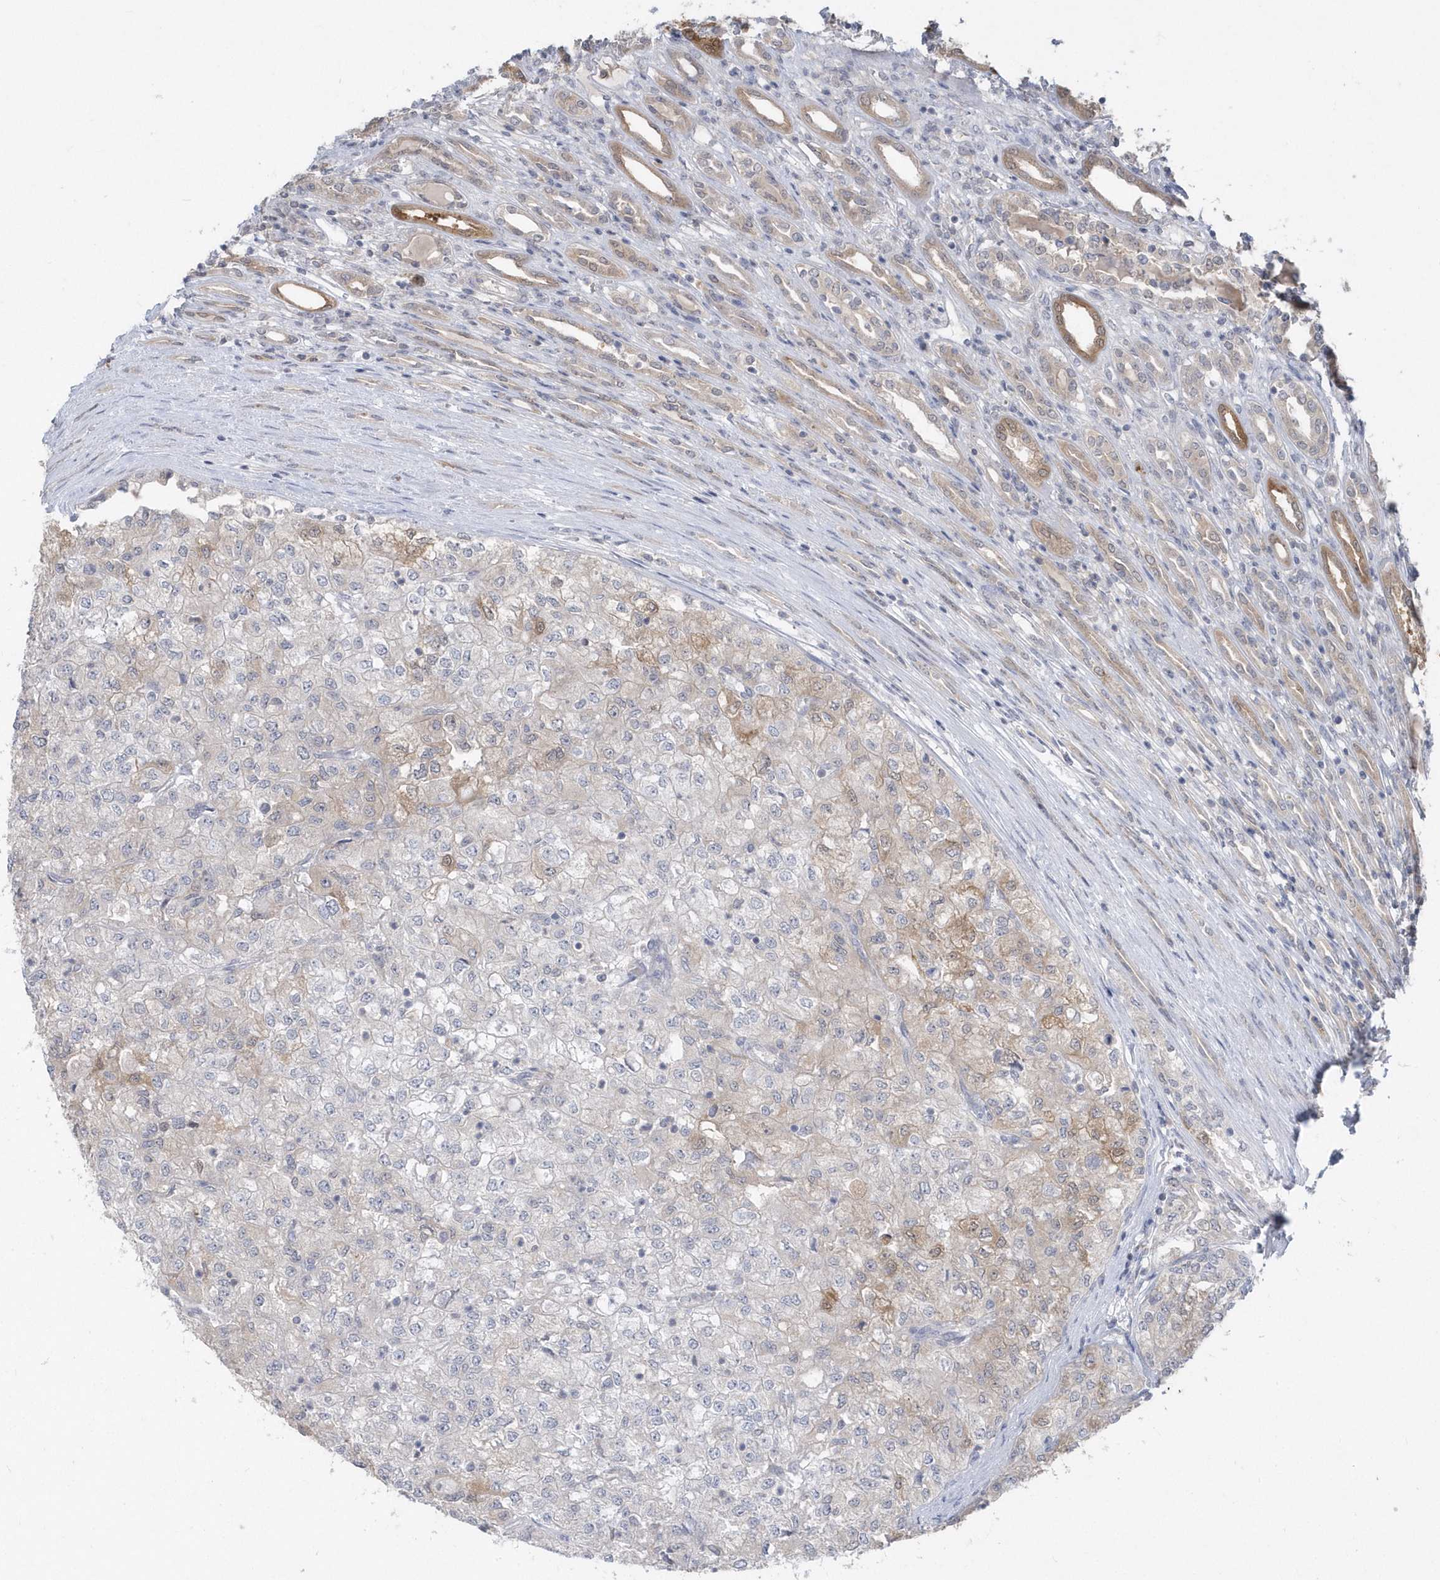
{"staining": {"intensity": "moderate", "quantity": "<25%", "location": "cytoplasmic/membranous"}, "tissue": "renal cancer", "cell_type": "Tumor cells", "image_type": "cancer", "snomed": [{"axis": "morphology", "description": "Adenocarcinoma, NOS"}, {"axis": "topography", "description": "Kidney"}], "caption": "Human adenocarcinoma (renal) stained with a brown dye displays moderate cytoplasmic/membranous positive expression in about <25% of tumor cells.", "gene": "AKR7A2", "patient": {"sex": "female", "age": 54}}